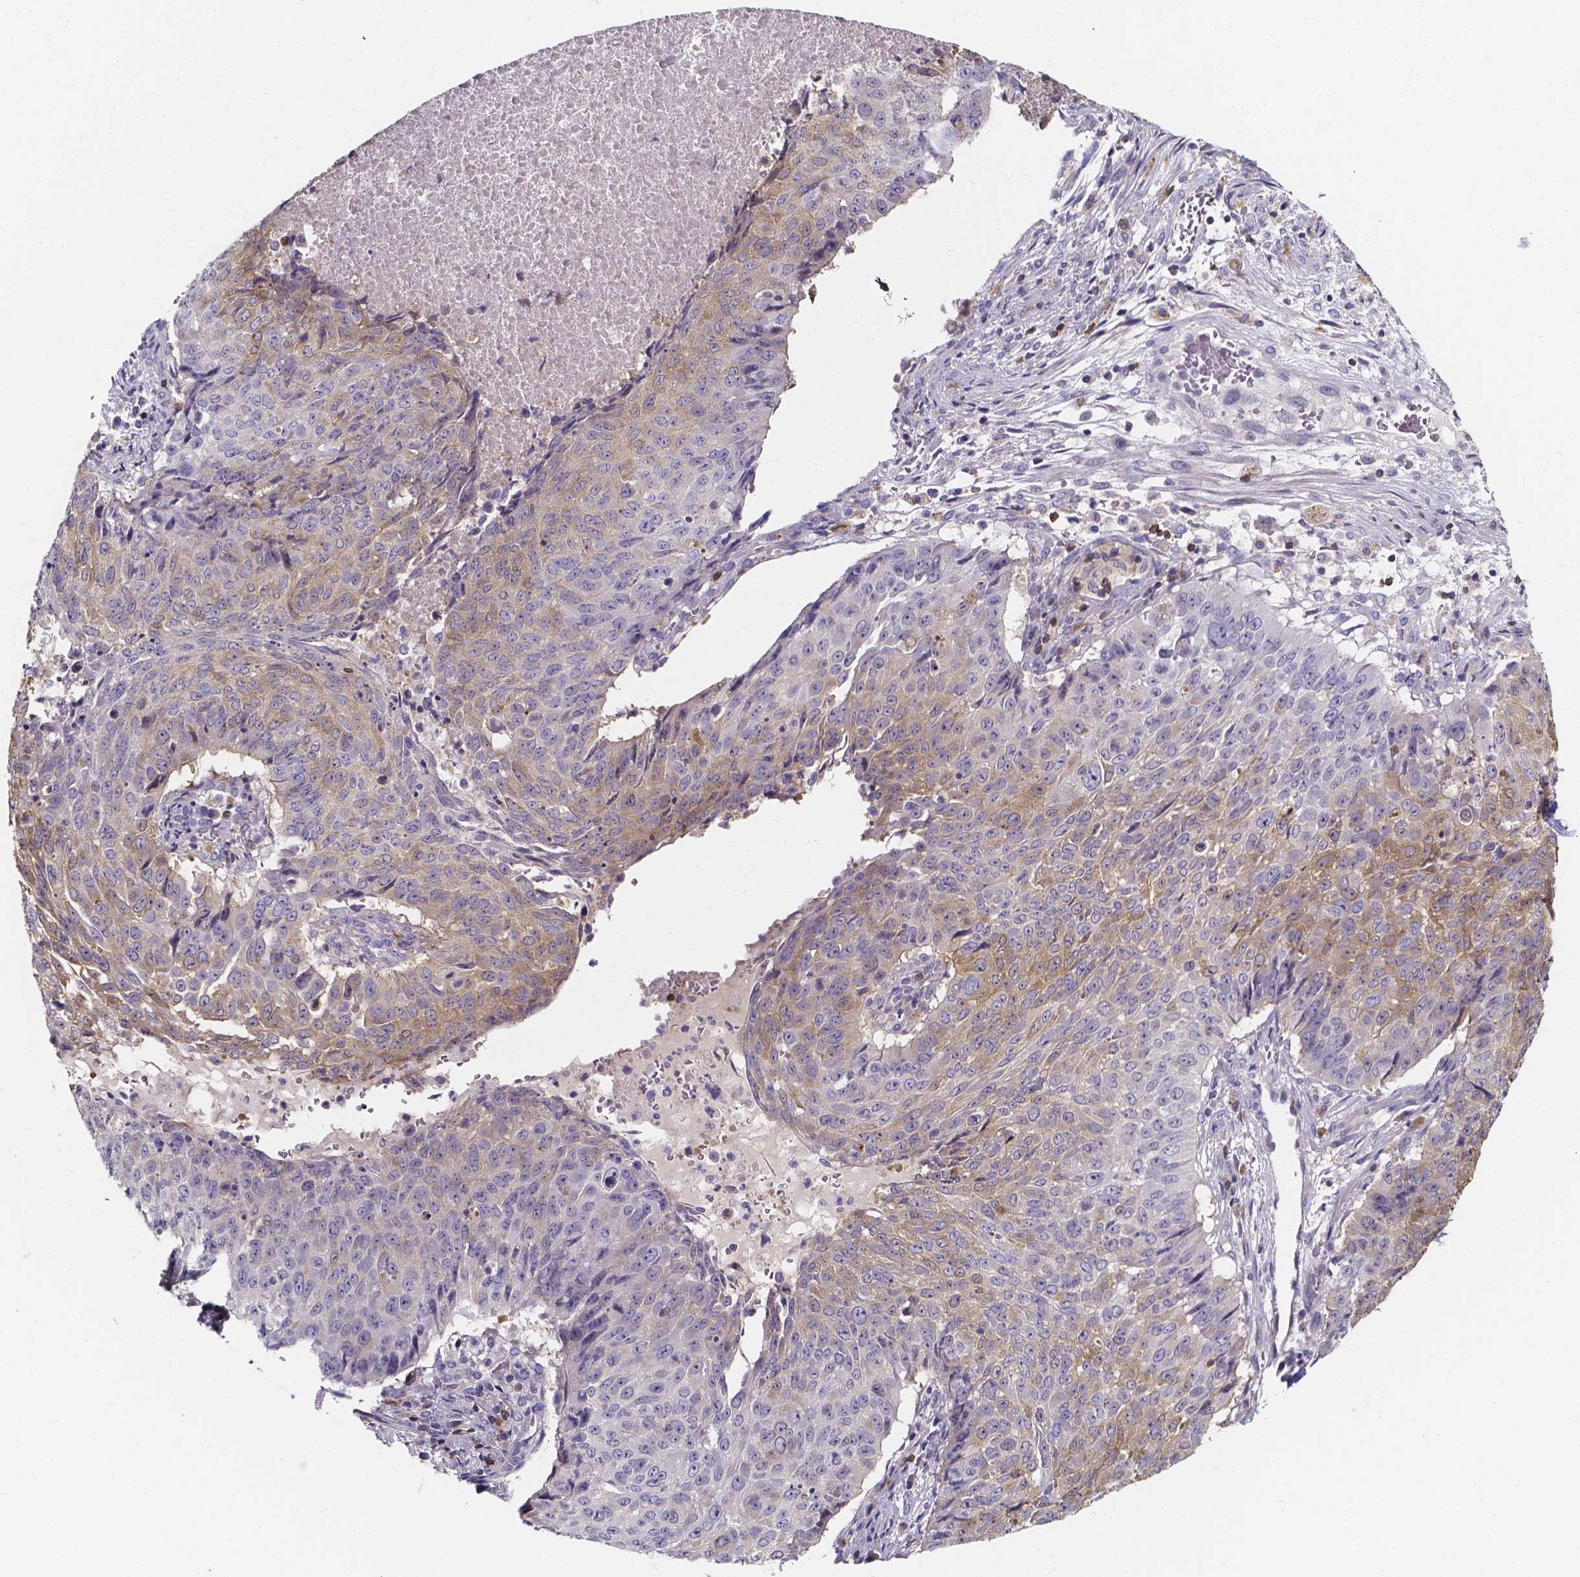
{"staining": {"intensity": "weak", "quantity": "<25%", "location": "cytoplasmic/membranous"}, "tissue": "lung cancer", "cell_type": "Tumor cells", "image_type": "cancer", "snomed": [{"axis": "morphology", "description": "Normal tissue, NOS"}, {"axis": "morphology", "description": "Squamous cell carcinoma, NOS"}, {"axis": "topography", "description": "Bronchus"}, {"axis": "topography", "description": "Lung"}], "caption": "High power microscopy micrograph of an immunohistochemistry micrograph of squamous cell carcinoma (lung), revealing no significant positivity in tumor cells. The staining is performed using DAB (3,3'-diaminobenzidine) brown chromogen with nuclei counter-stained in using hematoxylin.", "gene": "THEMIS", "patient": {"sex": "male", "age": 64}}